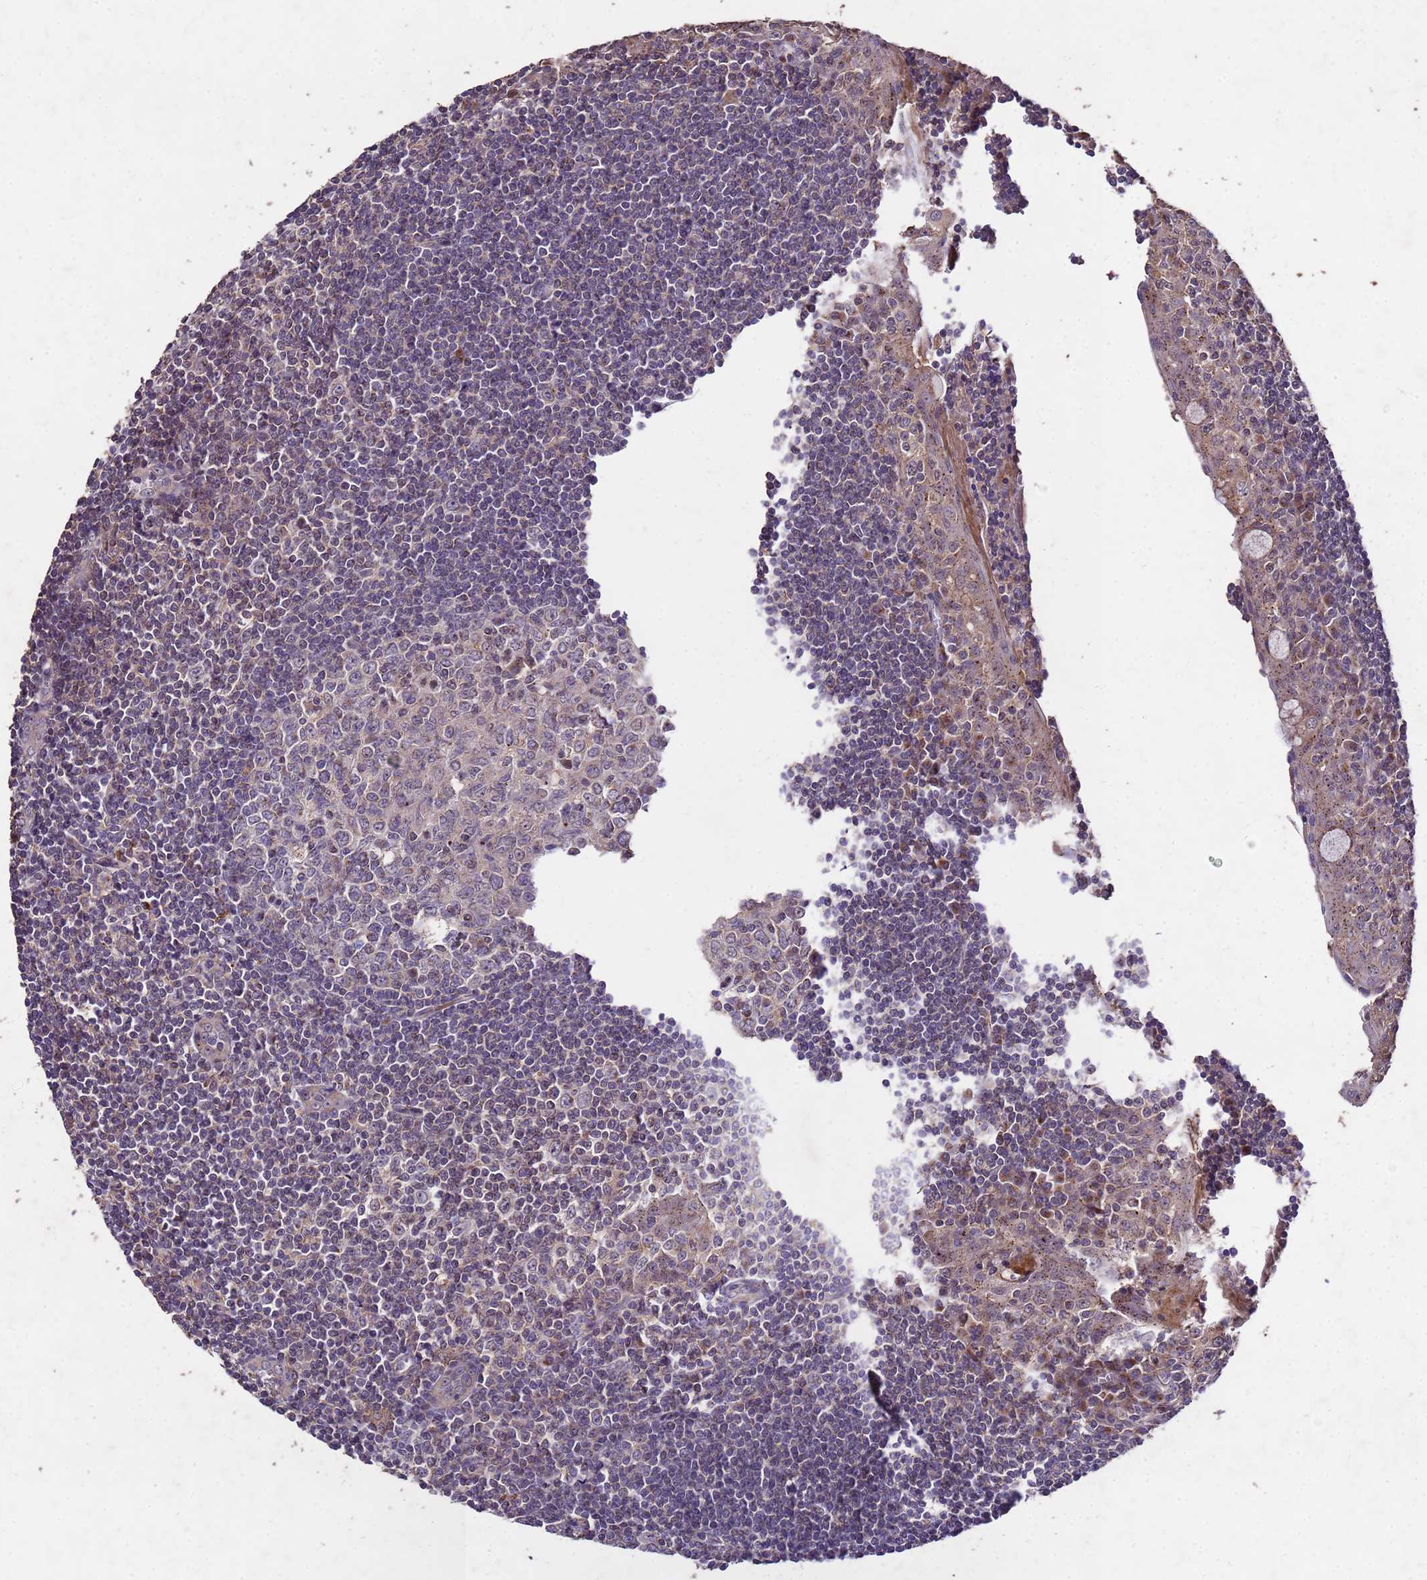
{"staining": {"intensity": "negative", "quantity": "none", "location": "none"}, "tissue": "tonsil", "cell_type": "Germinal center cells", "image_type": "normal", "snomed": [{"axis": "morphology", "description": "Normal tissue, NOS"}, {"axis": "topography", "description": "Tonsil"}], "caption": "Tonsil was stained to show a protein in brown. There is no significant staining in germinal center cells. (DAB immunohistochemistry visualized using brightfield microscopy, high magnification).", "gene": "TOR4A", "patient": {"sex": "male", "age": 27}}